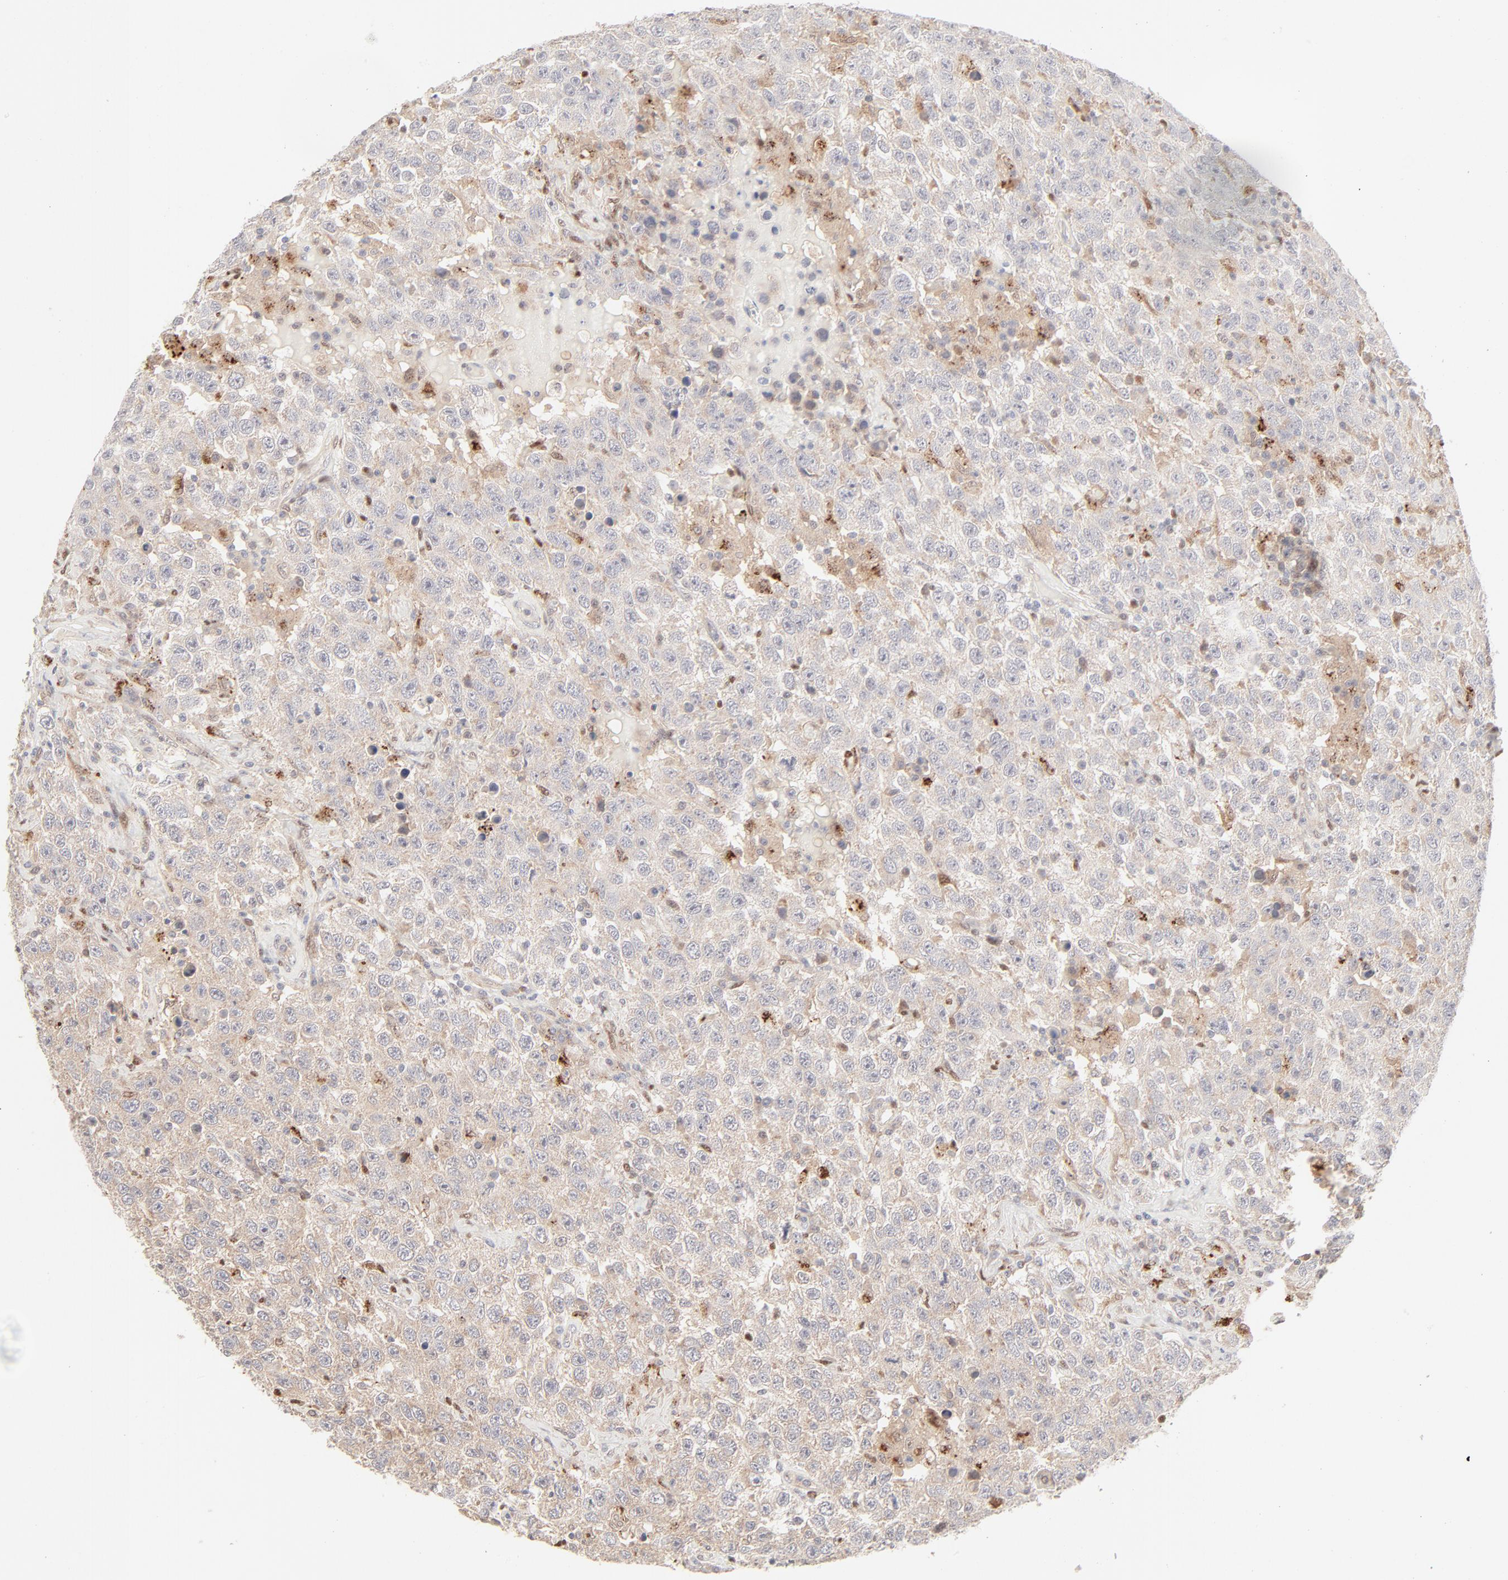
{"staining": {"intensity": "negative", "quantity": "none", "location": "none"}, "tissue": "testis cancer", "cell_type": "Tumor cells", "image_type": "cancer", "snomed": [{"axis": "morphology", "description": "Seminoma, NOS"}, {"axis": "topography", "description": "Testis"}], "caption": "DAB (3,3'-diaminobenzidine) immunohistochemical staining of testis seminoma shows no significant expression in tumor cells. Brightfield microscopy of immunohistochemistry (IHC) stained with DAB (3,3'-diaminobenzidine) (brown) and hematoxylin (blue), captured at high magnification.", "gene": "LGALS2", "patient": {"sex": "male", "age": 41}}